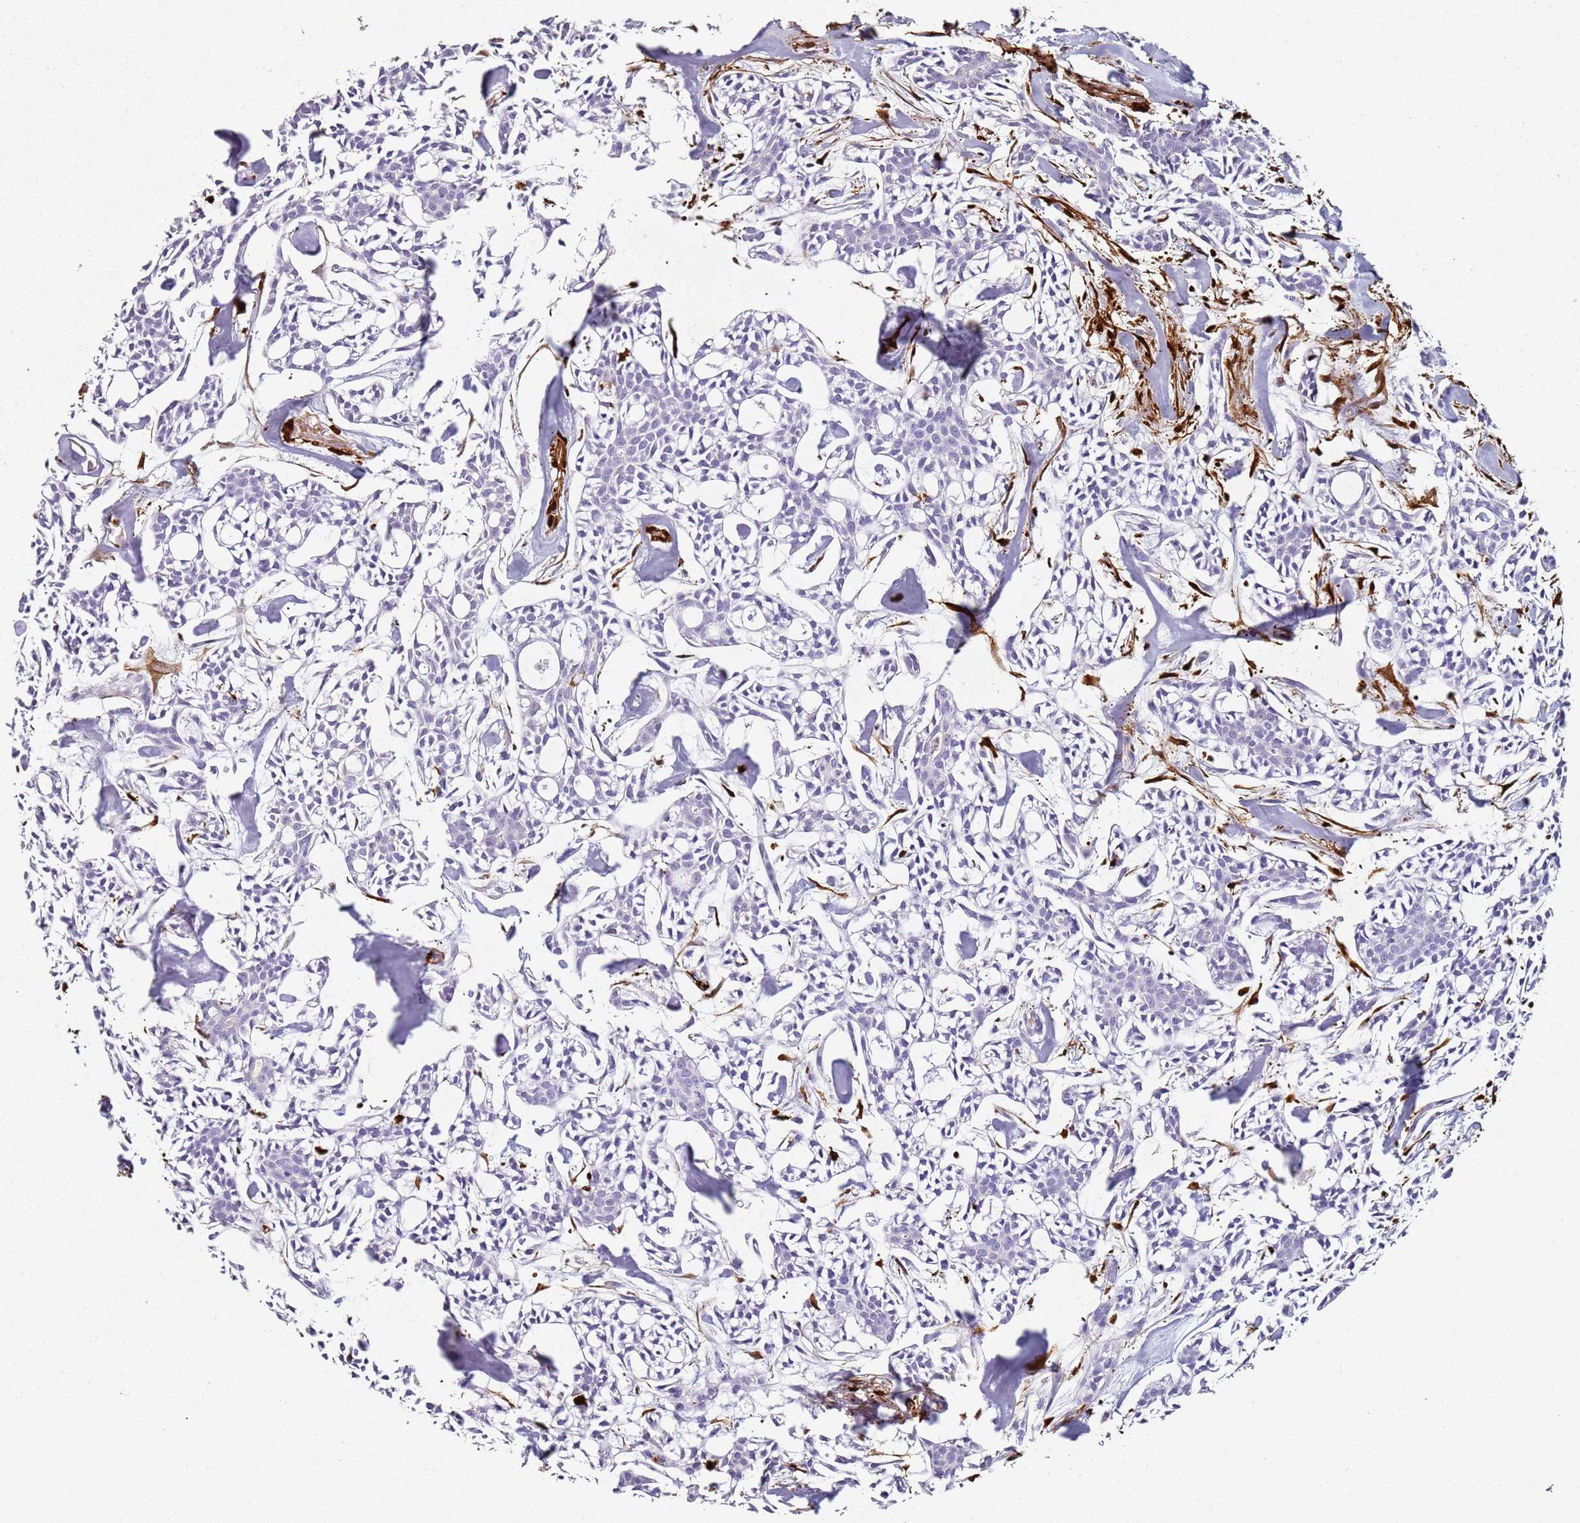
{"staining": {"intensity": "negative", "quantity": "none", "location": "none"}, "tissue": "head and neck cancer", "cell_type": "Tumor cells", "image_type": "cancer", "snomed": [{"axis": "morphology", "description": "Adenocarcinoma, NOS"}, {"axis": "topography", "description": "Salivary gland"}, {"axis": "topography", "description": "Head-Neck"}], "caption": "Head and neck cancer (adenocarcinoma) was stained to show a protein in brown. There is no significant staining in tumor cells. The staining is performed using DAB brown chromogen with nuclei counter-stained in using hematoxylin.", "gene": "S100A4", "patient": {"sex": "male", "age": 55}}